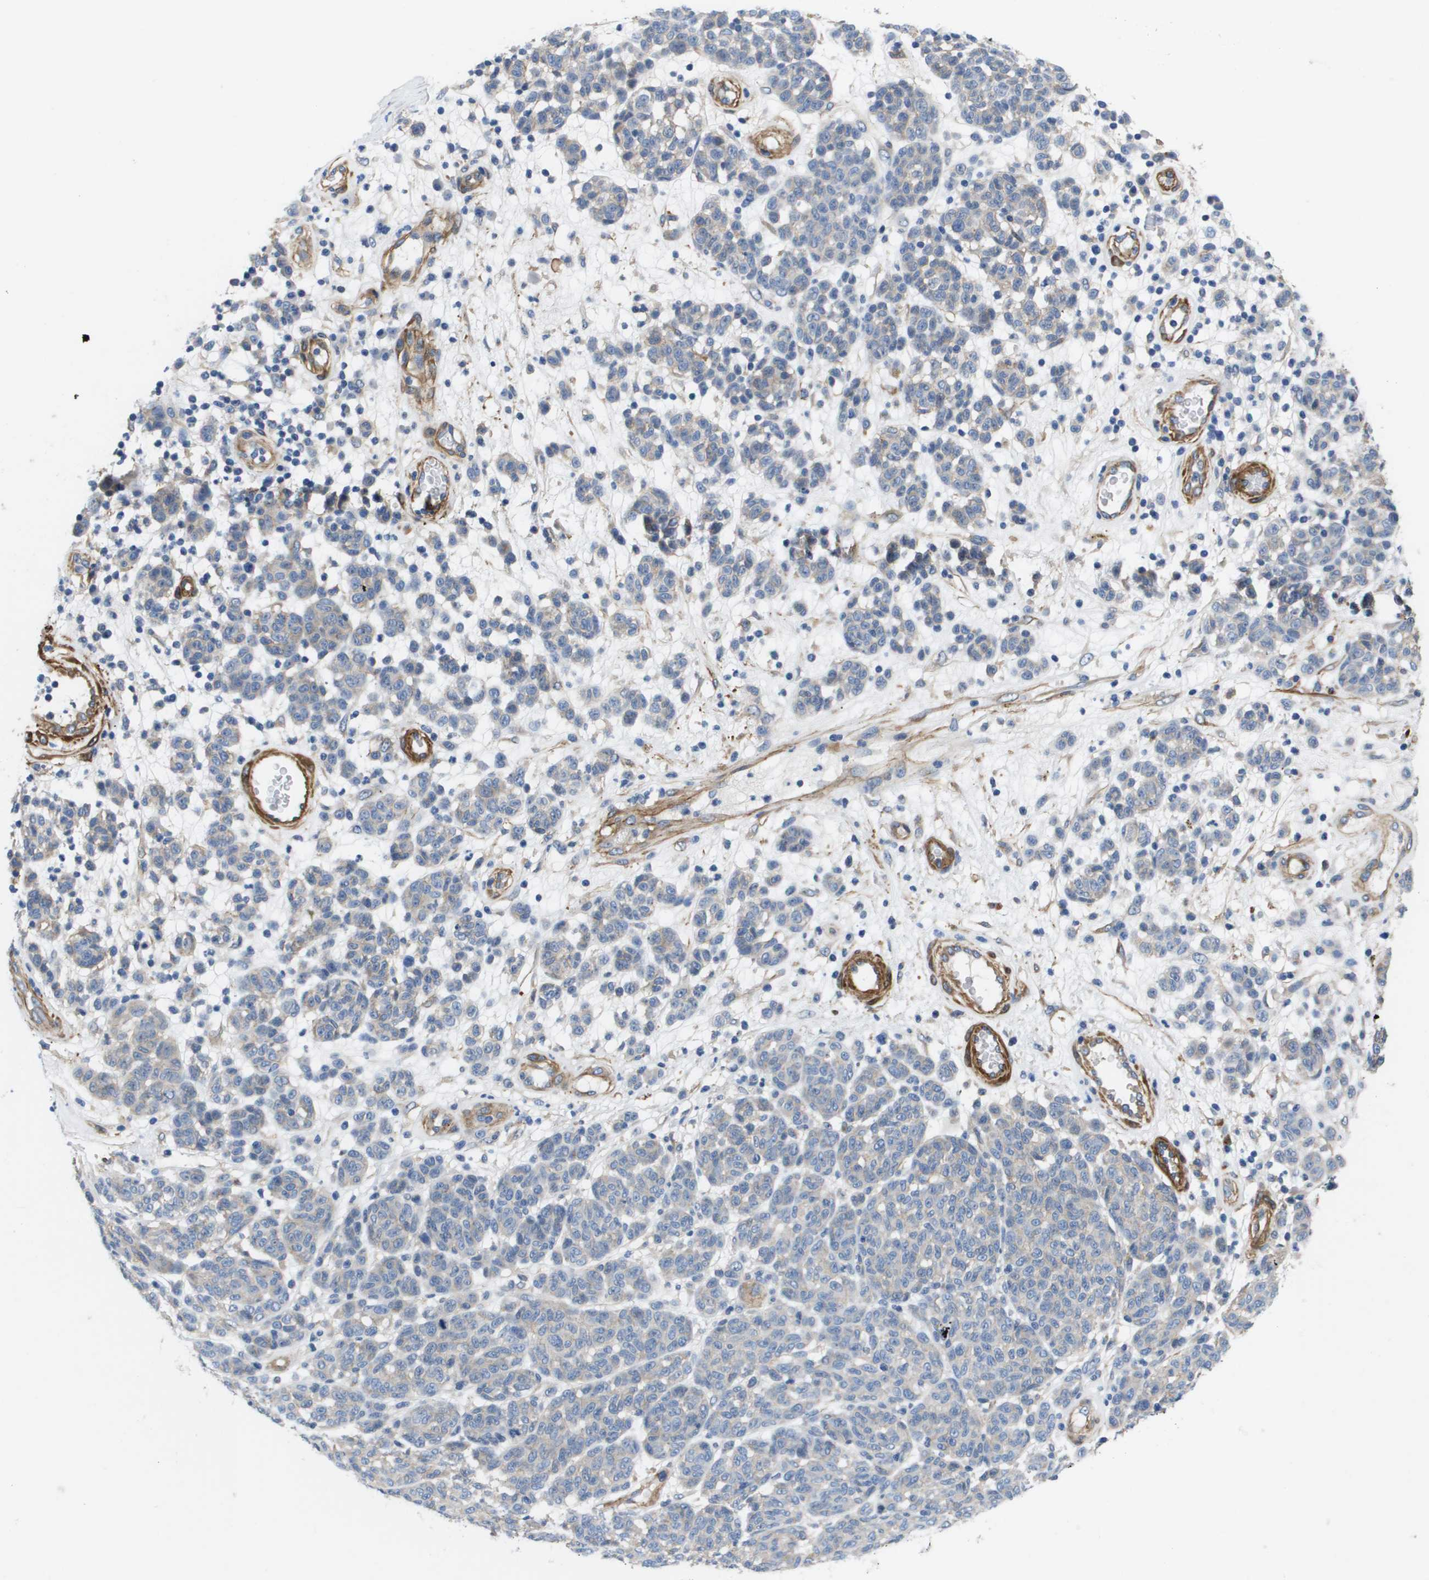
{"staining": {"intensity": "weak", "quantity": "<25%", "location": "cytoplasmic/membranous"}, "tissue": "melanoma", "cell_type": "Tumor cells", "image_type": "cancer", "snomed": [{"axis": "morphology", "description": "Malignant melanoma, NOS"}, {"axis": "topography", "description": "Skin"}], "caption": "Tumor cells show no significant protein staining in malignant melanoma.", "gene": "LPP", "patient": {"sex": "male", "age": 59}}